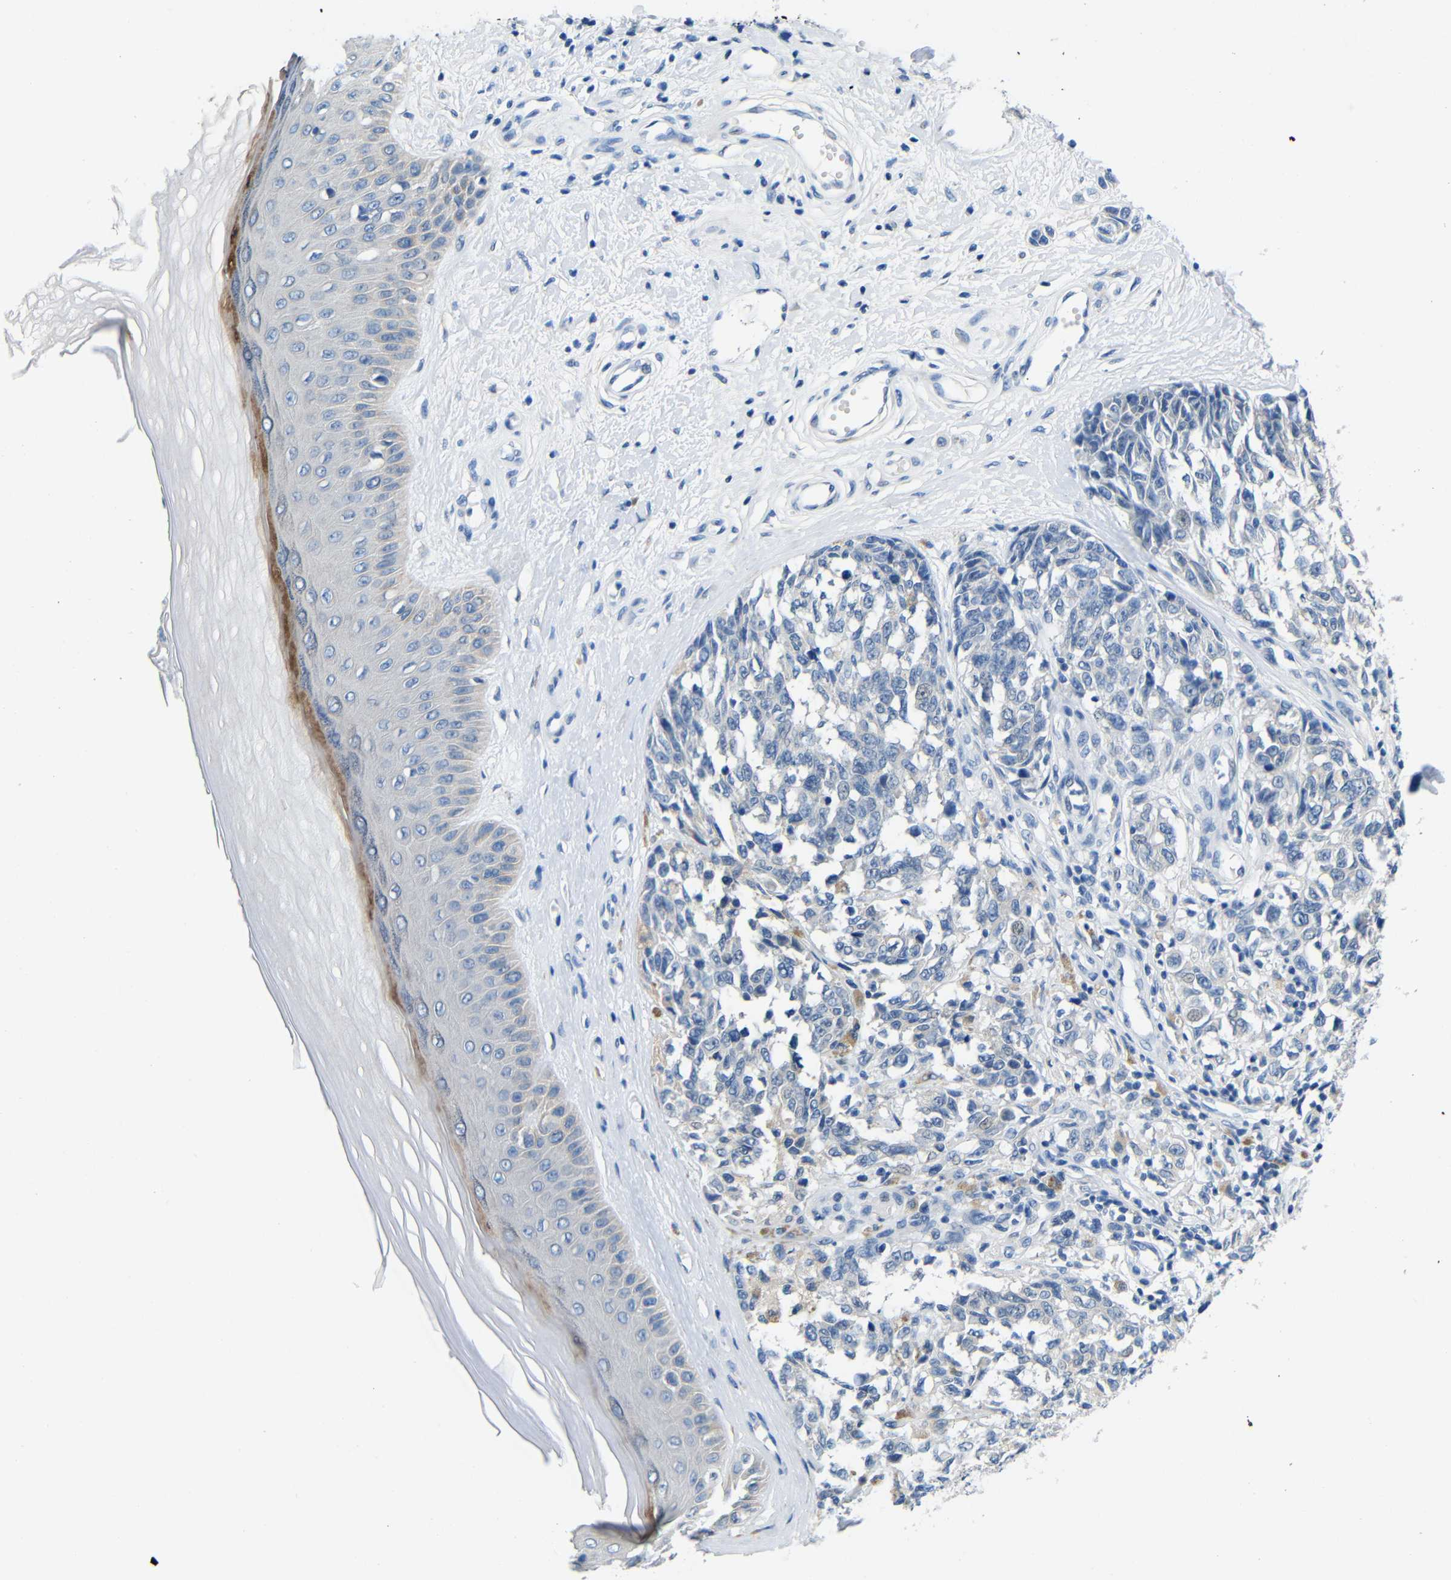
{"staining": {"intensity": "negative", "quantity": "none", "location": "none"}, "tissue": "melanoma", "cell_type": "Tumor cells", "image_type": "cancer", "snomed": [{"axis": "morphology", "description": "Malignant melanoma, NOS"}, {"axis": "topography", "description": "Skin"}], "caption": "This histopathology image is of melanoma stained with immunohistochemistry to label a protein in brown with the nuclei are counter-stained blue. There is no staining in tumor cells.", "gene": "NEGR1", "patient": {"sex": "female", "age": 64}}